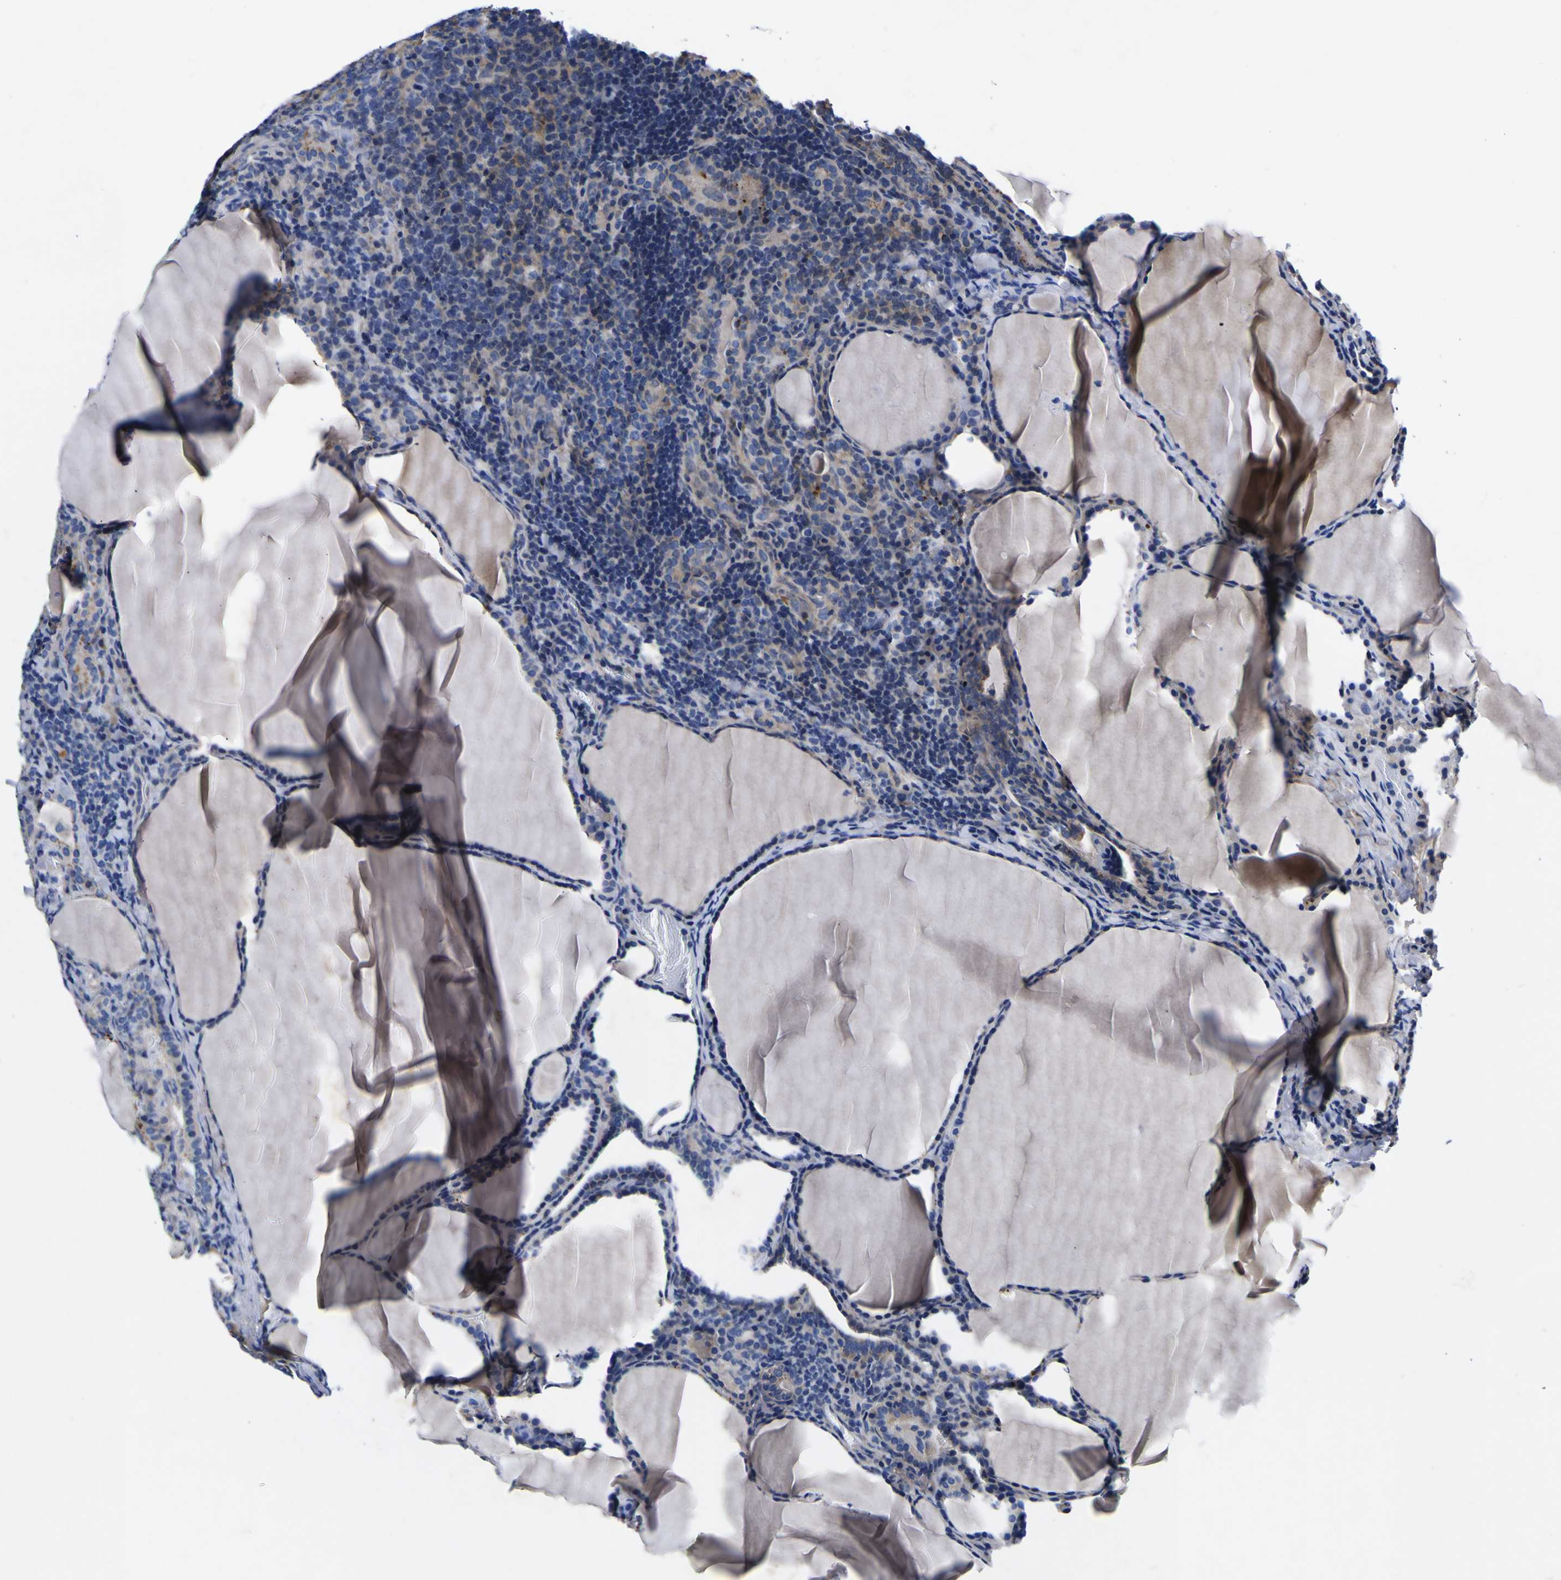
{"staining": {"intensity": "negative", "quantity": "none", "location": "none"}, "tissue": "thyroid cancer", "cell_type": "Tumor cells", "image_type": "cancer", "snomed": [{"axis": "morphology", "description": "Papillary adenocarcinoma, NOS"}, {"axis": "topography", "description": "Thyroid gland"}], "caption": "The micrograph shows no significant expression in tumor cells of papillary adenocarcinoma (thyroid).", "gene": "VASN", "patient": {"sex": "female", "age": 42}}